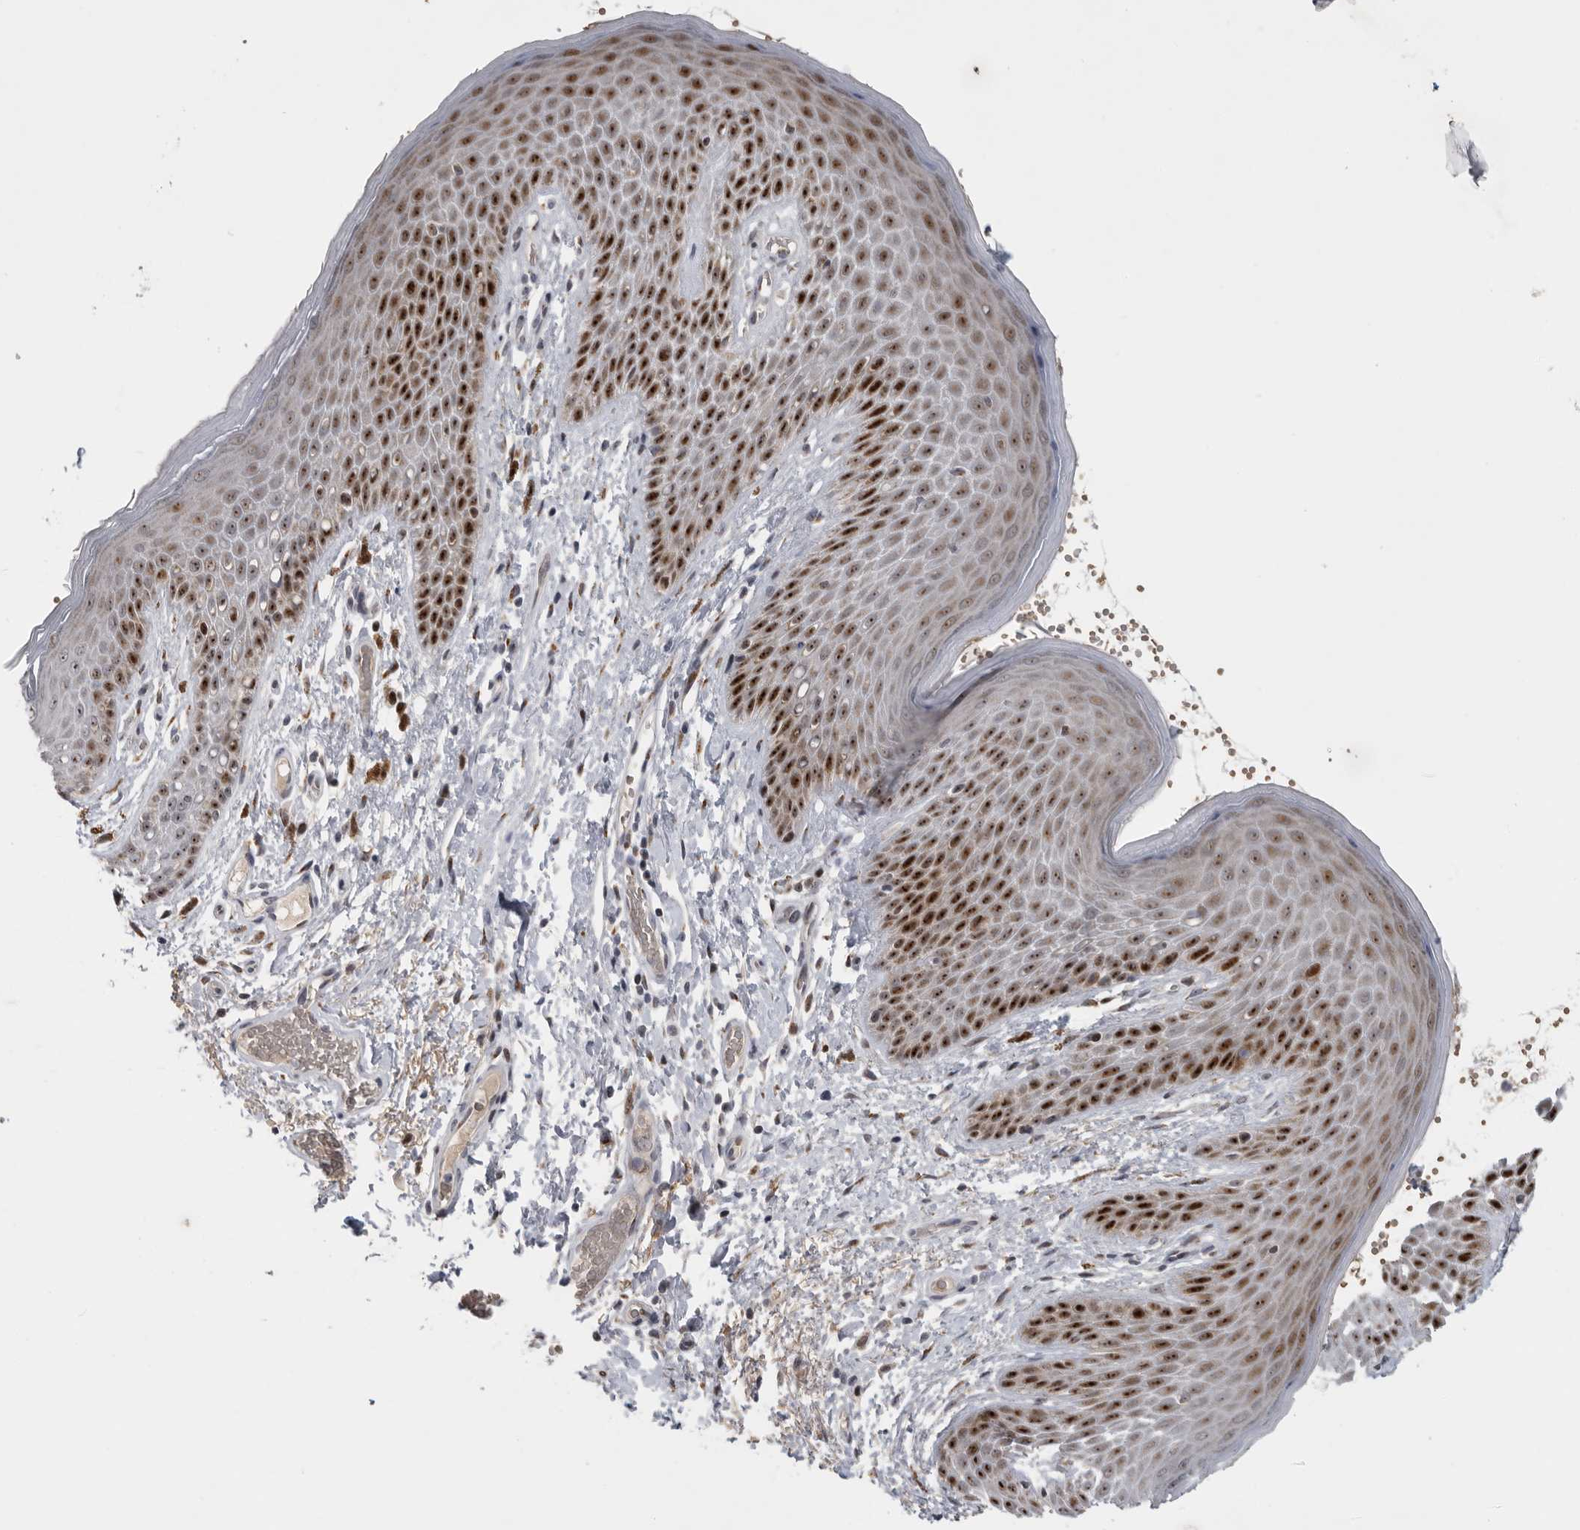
{"staining": {"intensity": "strong", "quantity": "25%-75%", "location": "nuclear"}, "tissue": "skin", "cell_type": "Epidermal cells", "image_type": "normal", "snomed": [{"axis": "morphology", "description": "Normal tissue, NOS"}, {"axis": "topography", "description": "Anal"}], "caption": "Skin stained with DAB (3,3'-diaminobenzidine) immunohistochemistry demonstrates high levels of strong nuclear staining in about 25%-75% of epidermal cells. Using DAB (3,3'-diaminobenzidine) (brown) and hematoxylin (blue) stains, captured at high magnification using brightfield microscopy.", "gene": "PCMTD1", "patient": {"sex": "male", "age": 74}}